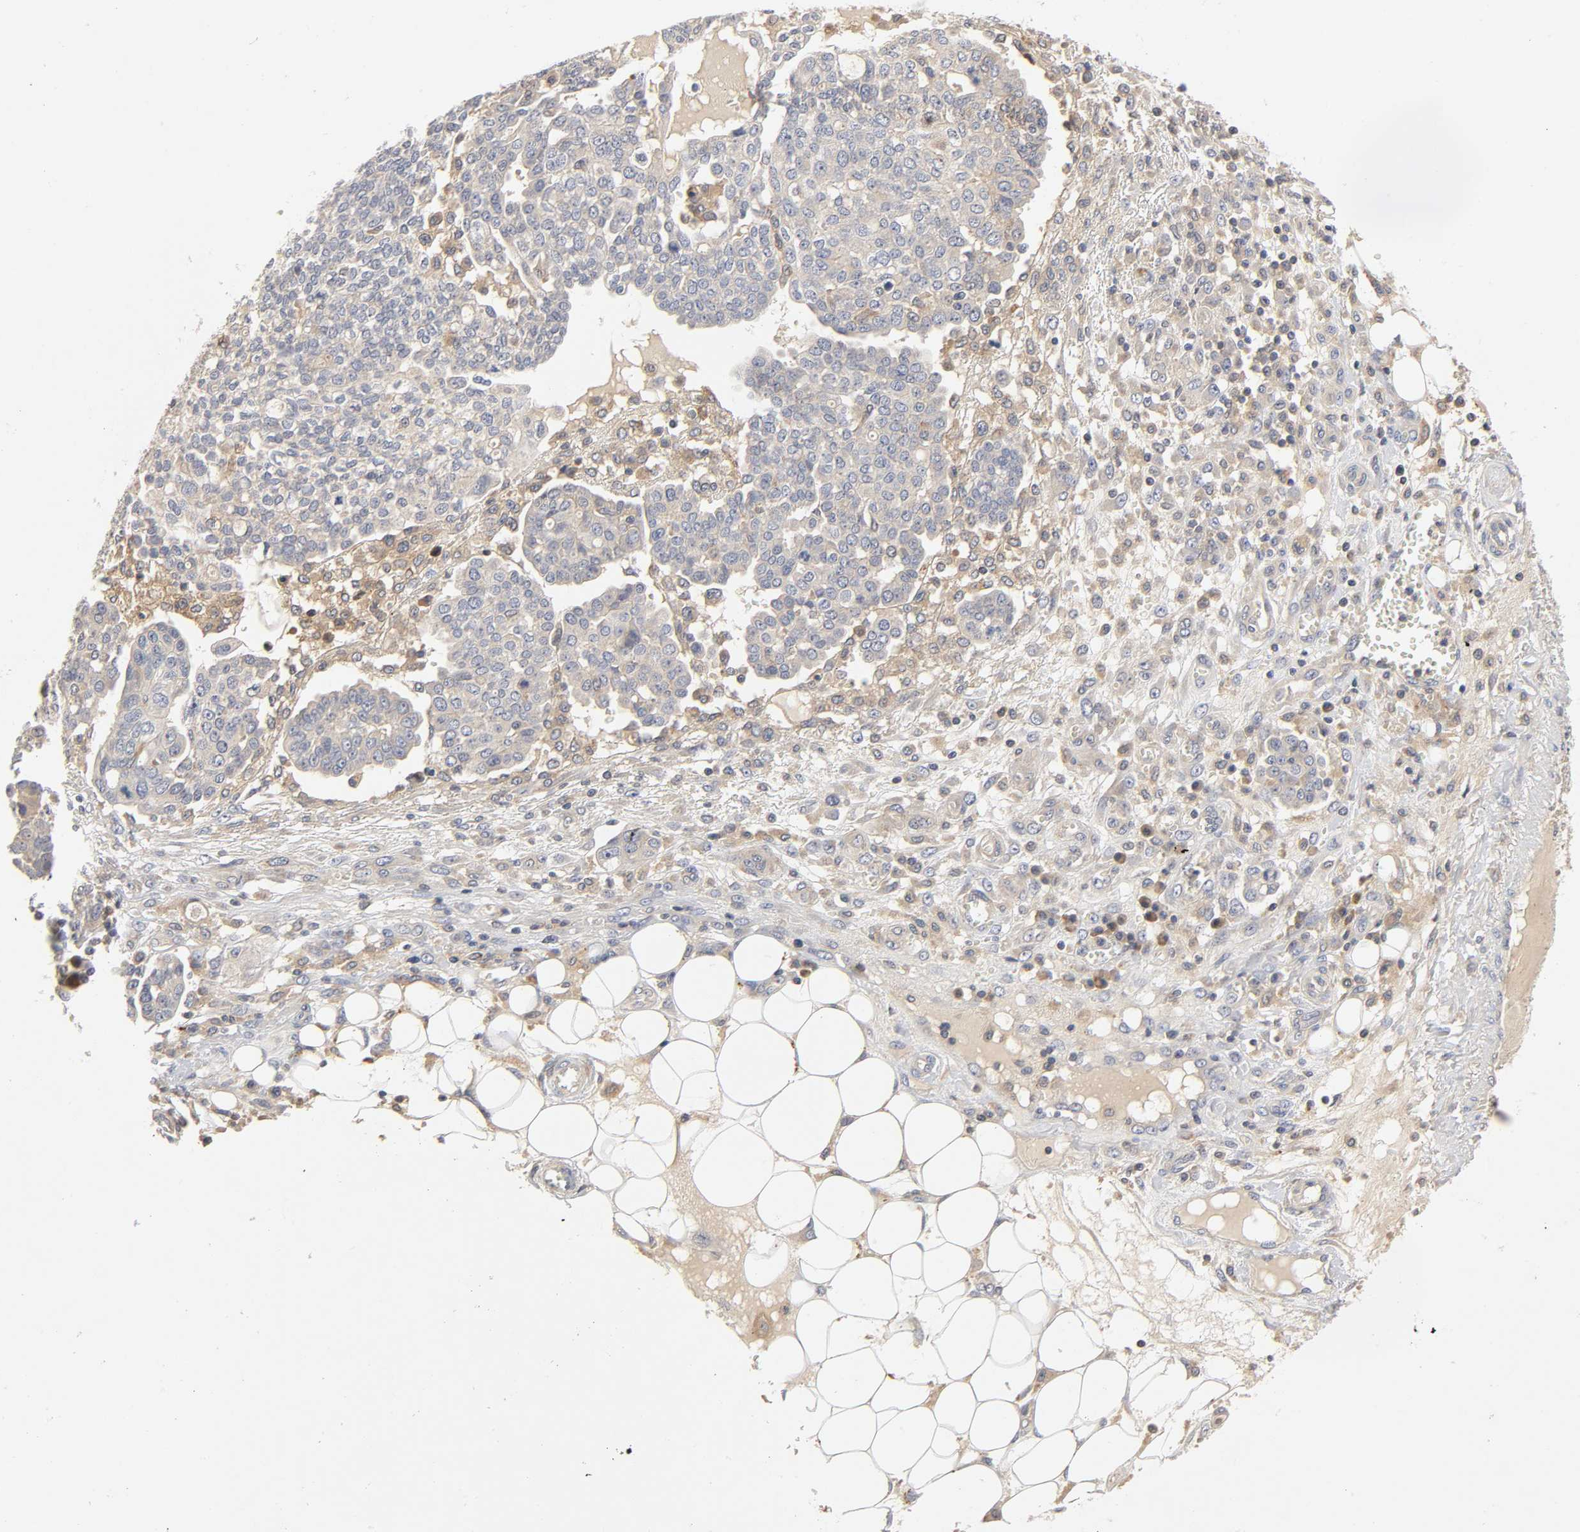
{"staining": {"intensity": "weak", "quantity": "25%-75%", "location": "cytoplasmic/membranous"}, "tissue": "ovarian cancer", "cell_type": "Tumor cells", "image_type": "cancer", "snomed": [{"axis": "morphology", "description": "Cystadenocarcinoma, serous, NOS"}, {"axis": "topography", "description": "Soft tissue"}, {"axis": "topography", "description": "Ovary"}], "caption": "An image of human ovarian serous cystadenocarcinoma stained for a protein shows weak cytoplasmic/membranous brown staining in tumor cells. The protein of interest is shown in brown color, while the nuclei are stained blue.", "gene": "RHOA", "patient": {"sex": "female", "age": 57}}